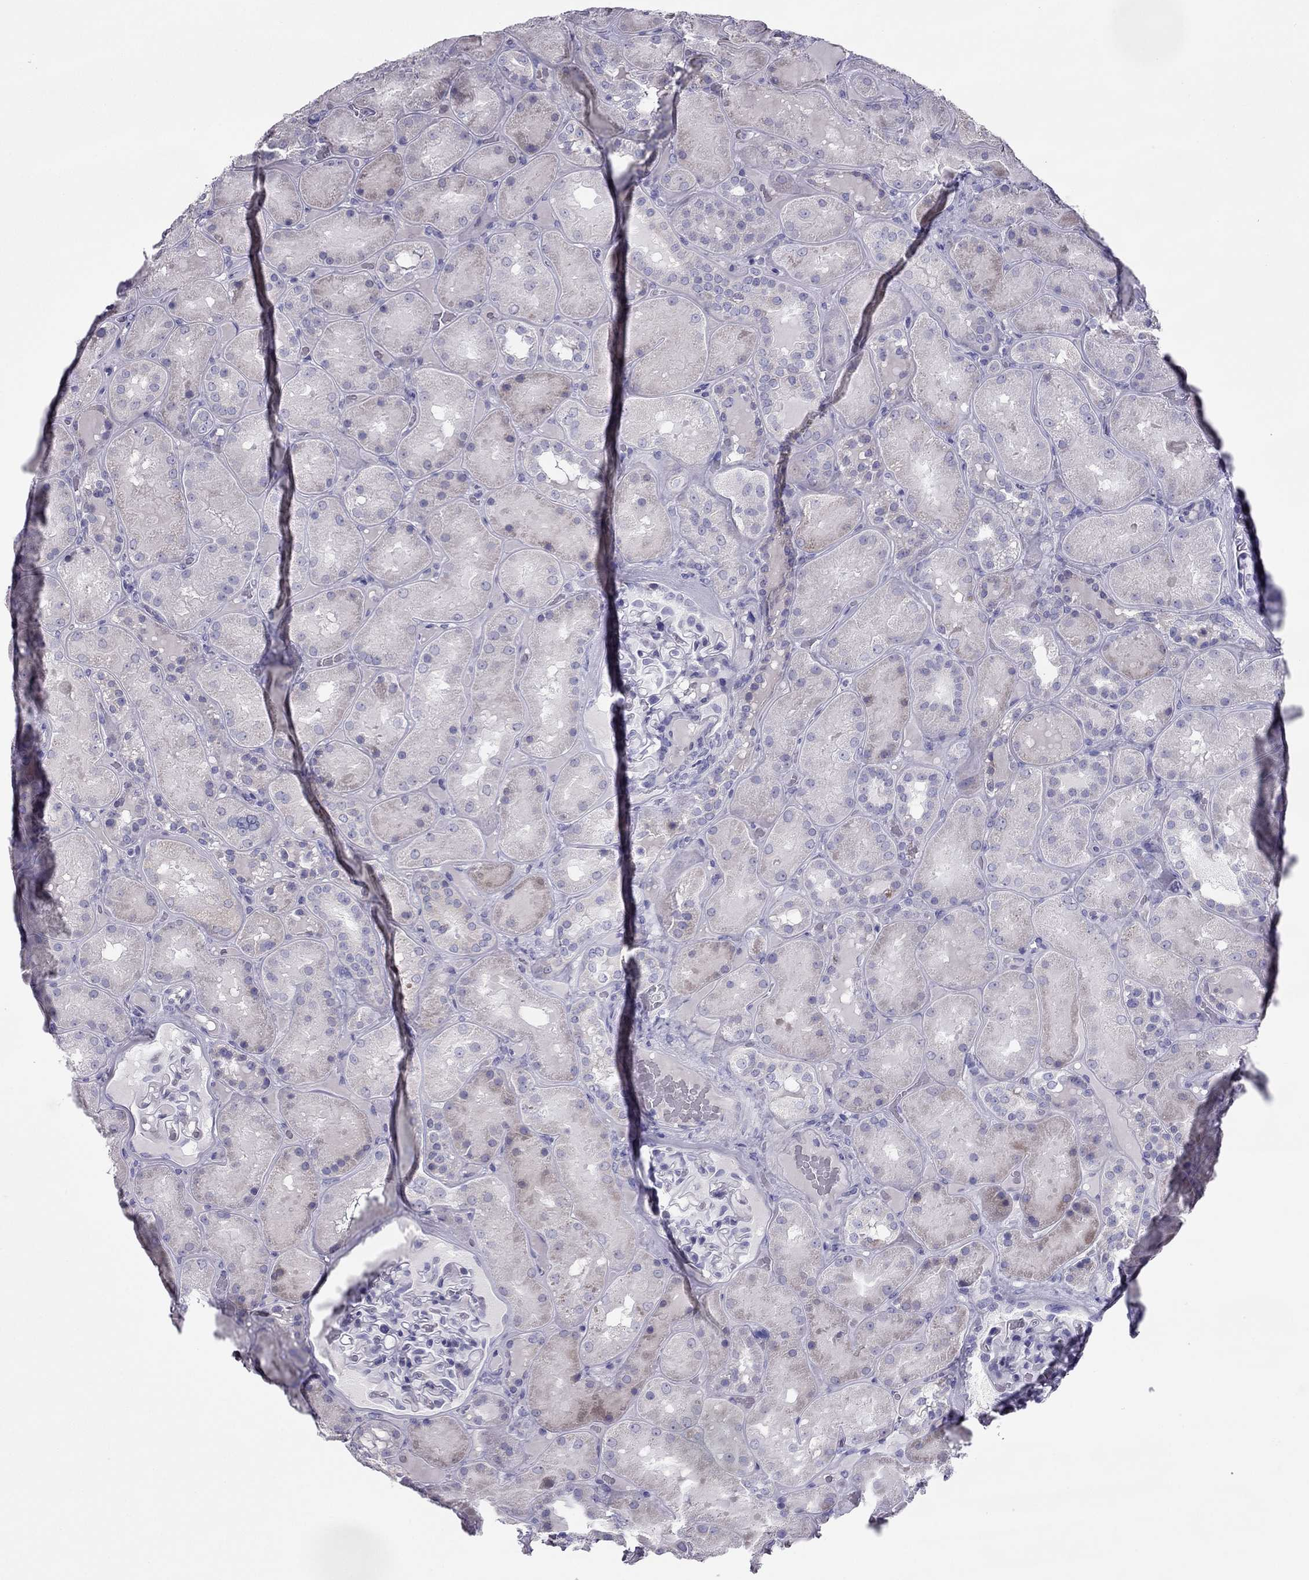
{"staining": {"intensity": "negative", "quantity": "none", "location": "none"}, "tissue": "kidney", "cell_type": "Cells in glomeruli", "image_type": "normal", "snomed": [{"axis": "morphology", "description": "Normal tissue, NOS"}, {"axis": "topography", "description": "Kidney"}], "caption": "The photomicrograph displays no staining of cells in glomeruli in unremarkable kidney.", "gene": "MAEL", "patient": {"sex": "male", "age": 73}}